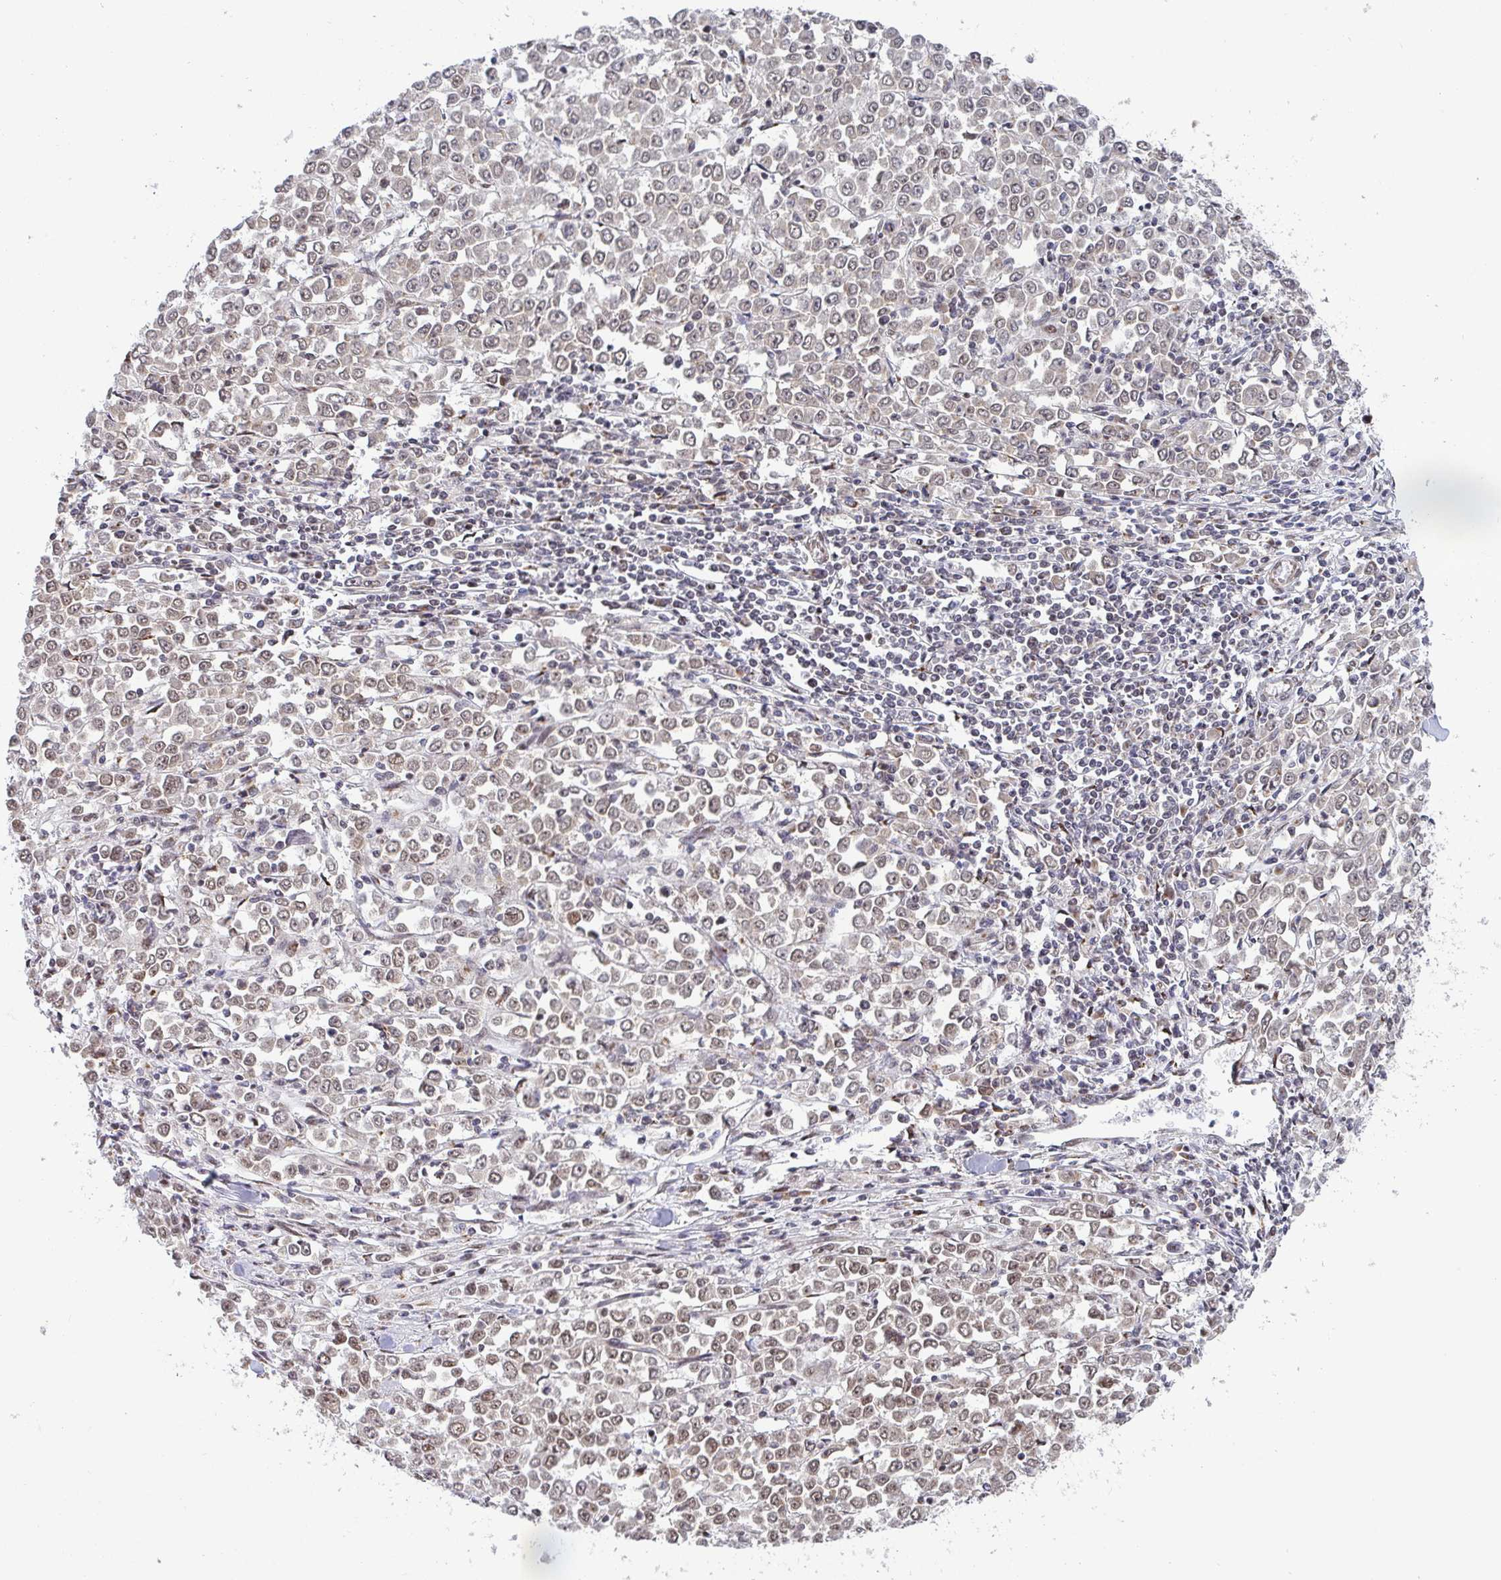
{"staining": {"intensity": "moderate", "quantity": ">75%", "location": "cytoplasmic/membranous,nuclear"}, "tissue": "stomach cancer", "cell_type": "Tumor cells", "image_type": "cancer", "snomed": [{"axis": "morphology", "description": "Adenocarcinoma, NOS"}, {"axis": "topography", "description": "Stomach, upper"}], "caption": "This histopathology image exhibits stomach cancer (adenocarcinoma) stained with immunohistochemistry (IHC) to label a protein in brown. The cytoplasmic/membranous and nuclear of tumor cells show moderate positivity for the protein. Nuclei are counter-stained blue.", "gene": "ATP5MJ", "patient": {"sex": "male", "age": 70}}